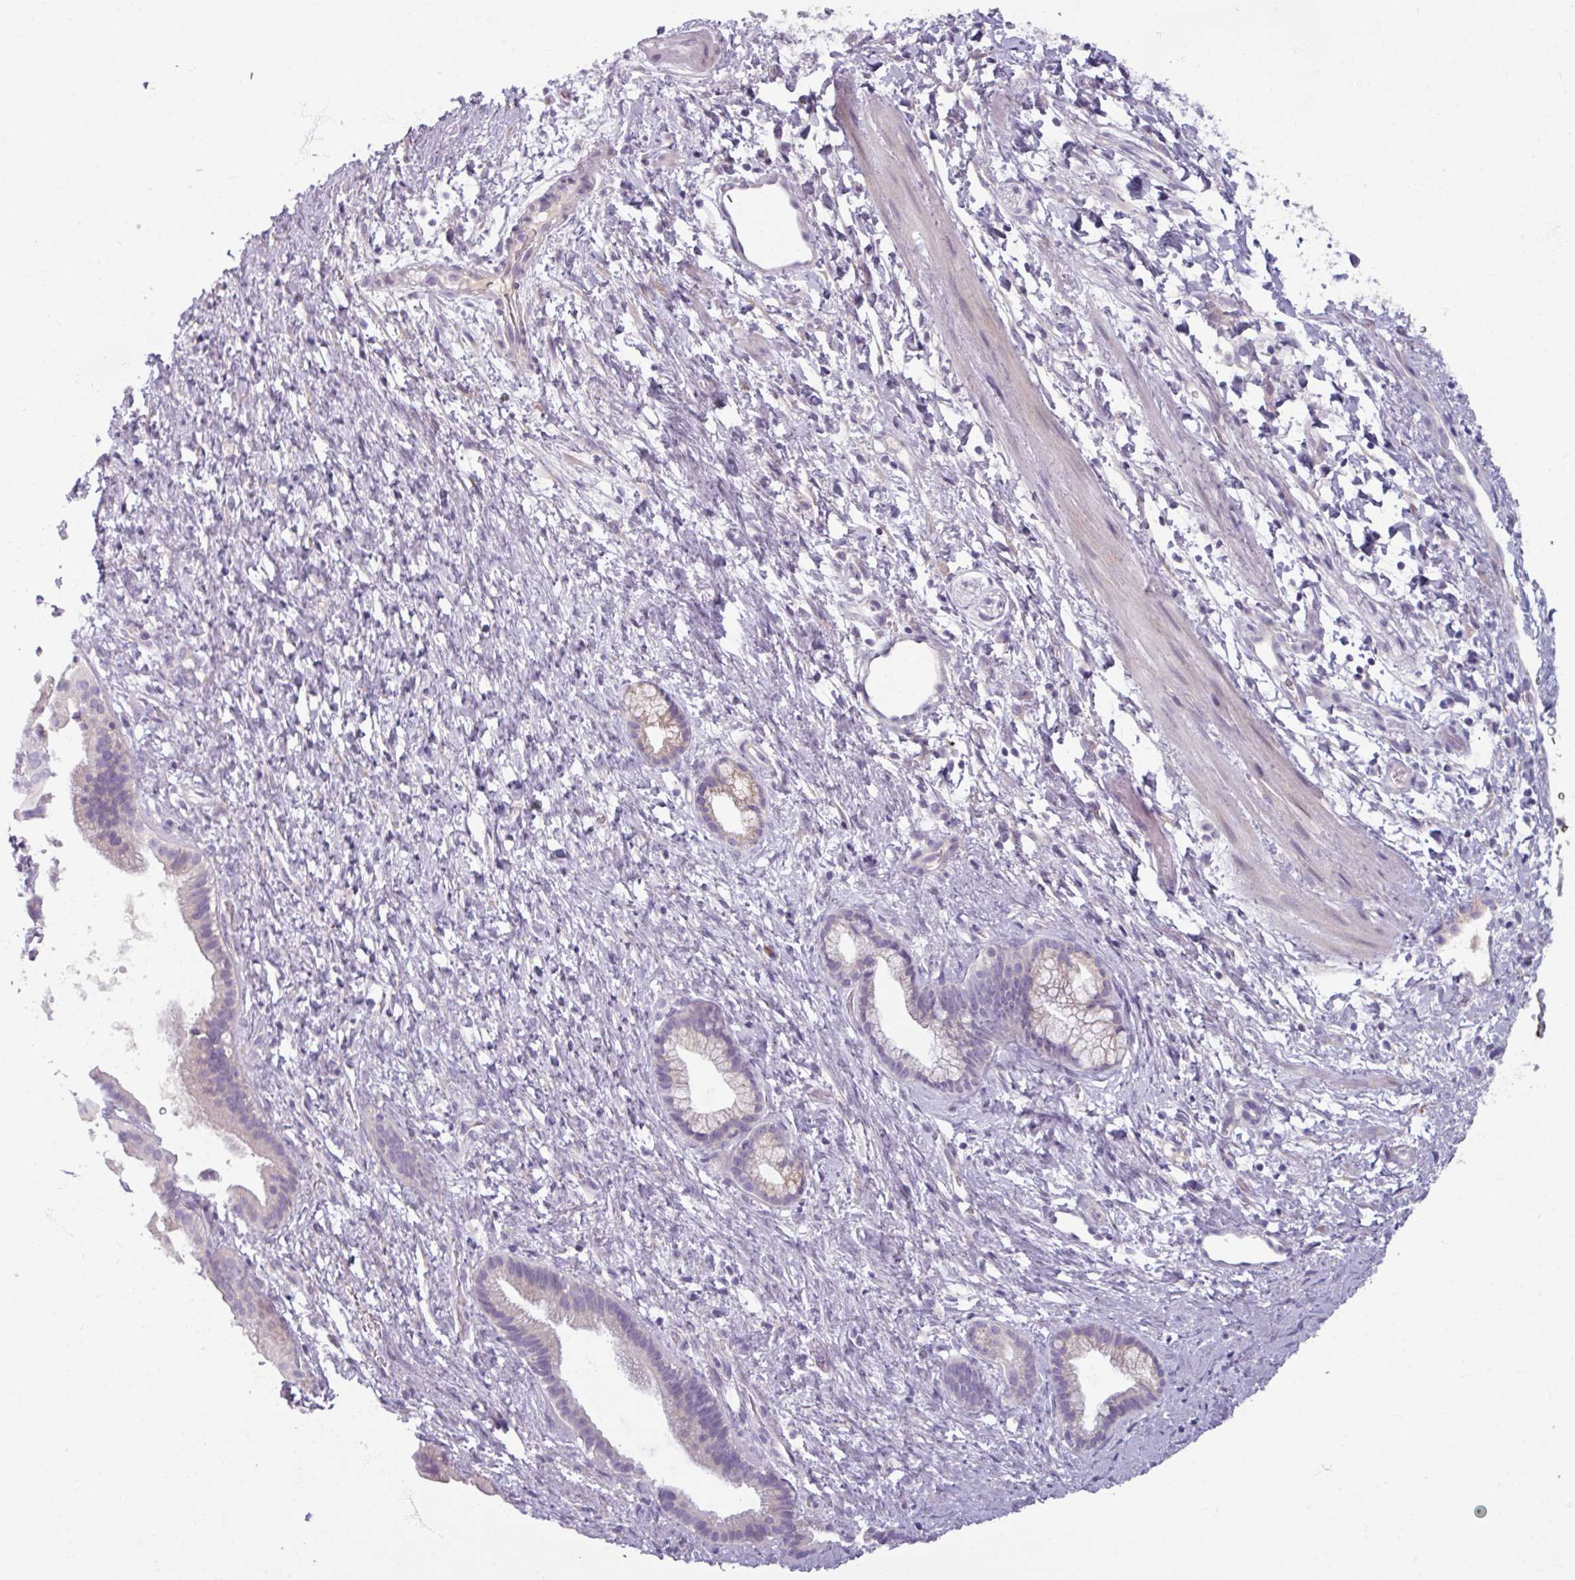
{"staining": {"intensity": "negative", "quantity": "none", "location": "none"}, "tissue": "pancreatic cancer", "cell_type": "Tumor cells", "image_type": "cancer", "snomed": [{"axis": "morphology", "description": "Adenocarcinoma, NOS"}, {"axis": "topography", "description": "Pancreas"}], "caption": "Image shows no protein staining in tumor cells of pancreatic adenocarcinoma tissue.", "gene": "SMIM11", "patient": {"sex": "male", "age": 68}}